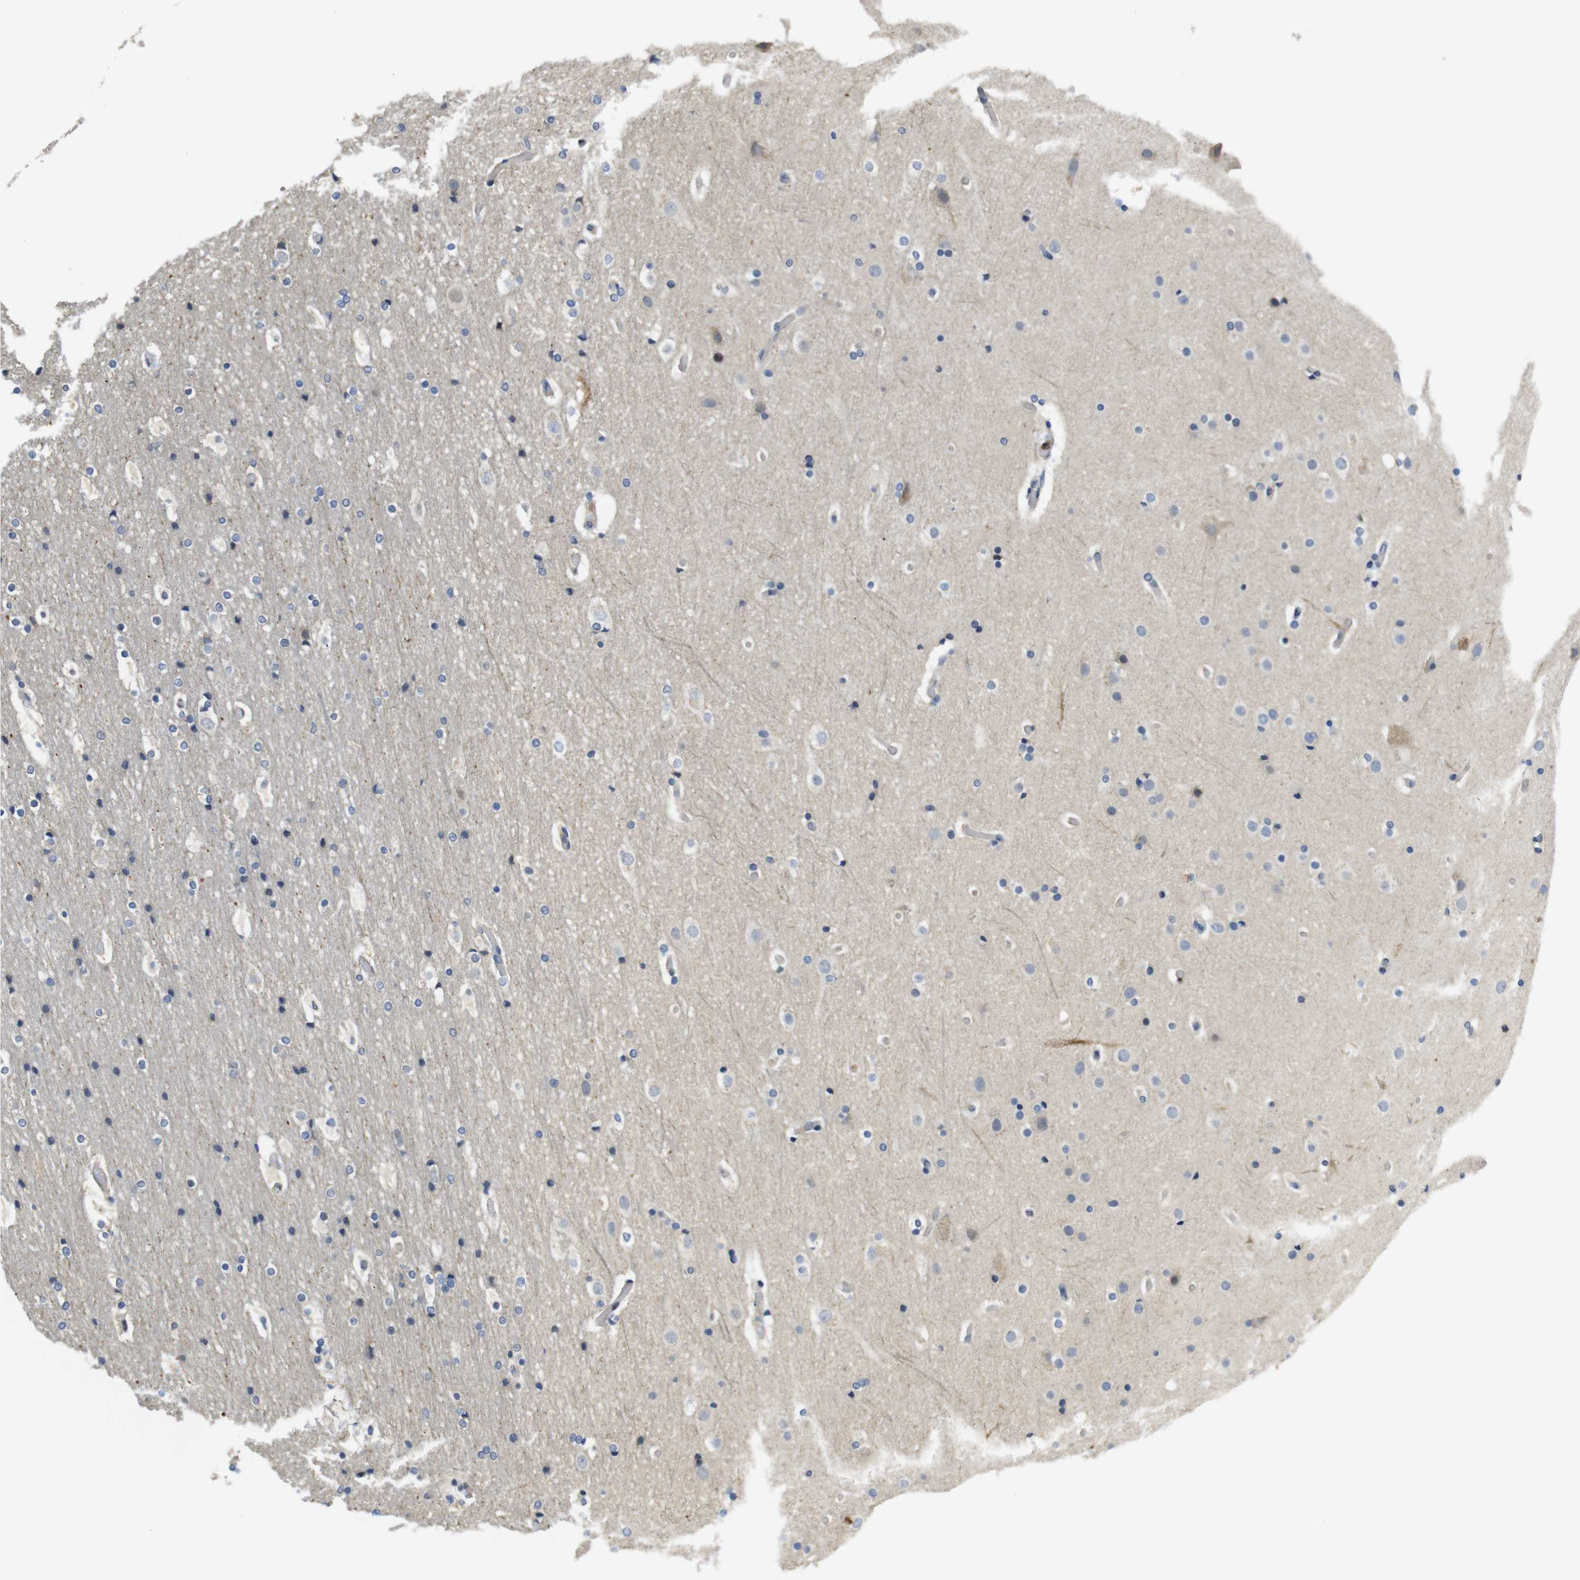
{"staining": {"intensity": "negative", "quantity": "none", "location": "none"}, "tissue": "cerebral cortex", "cell_type": "Endothelial cells", "image_type": "normal", "snomed": [{"axis": "morphology", "description": "Normal tissue, NOS"}, {"axis": "topography", "description": "Cerebral cortex"}], "caption": "The histopathology image reveals no significant staining in endothelial cells of cerebral cortex.", "gene": "FNTA", "patient": {"sex": "male", "age": 57}}